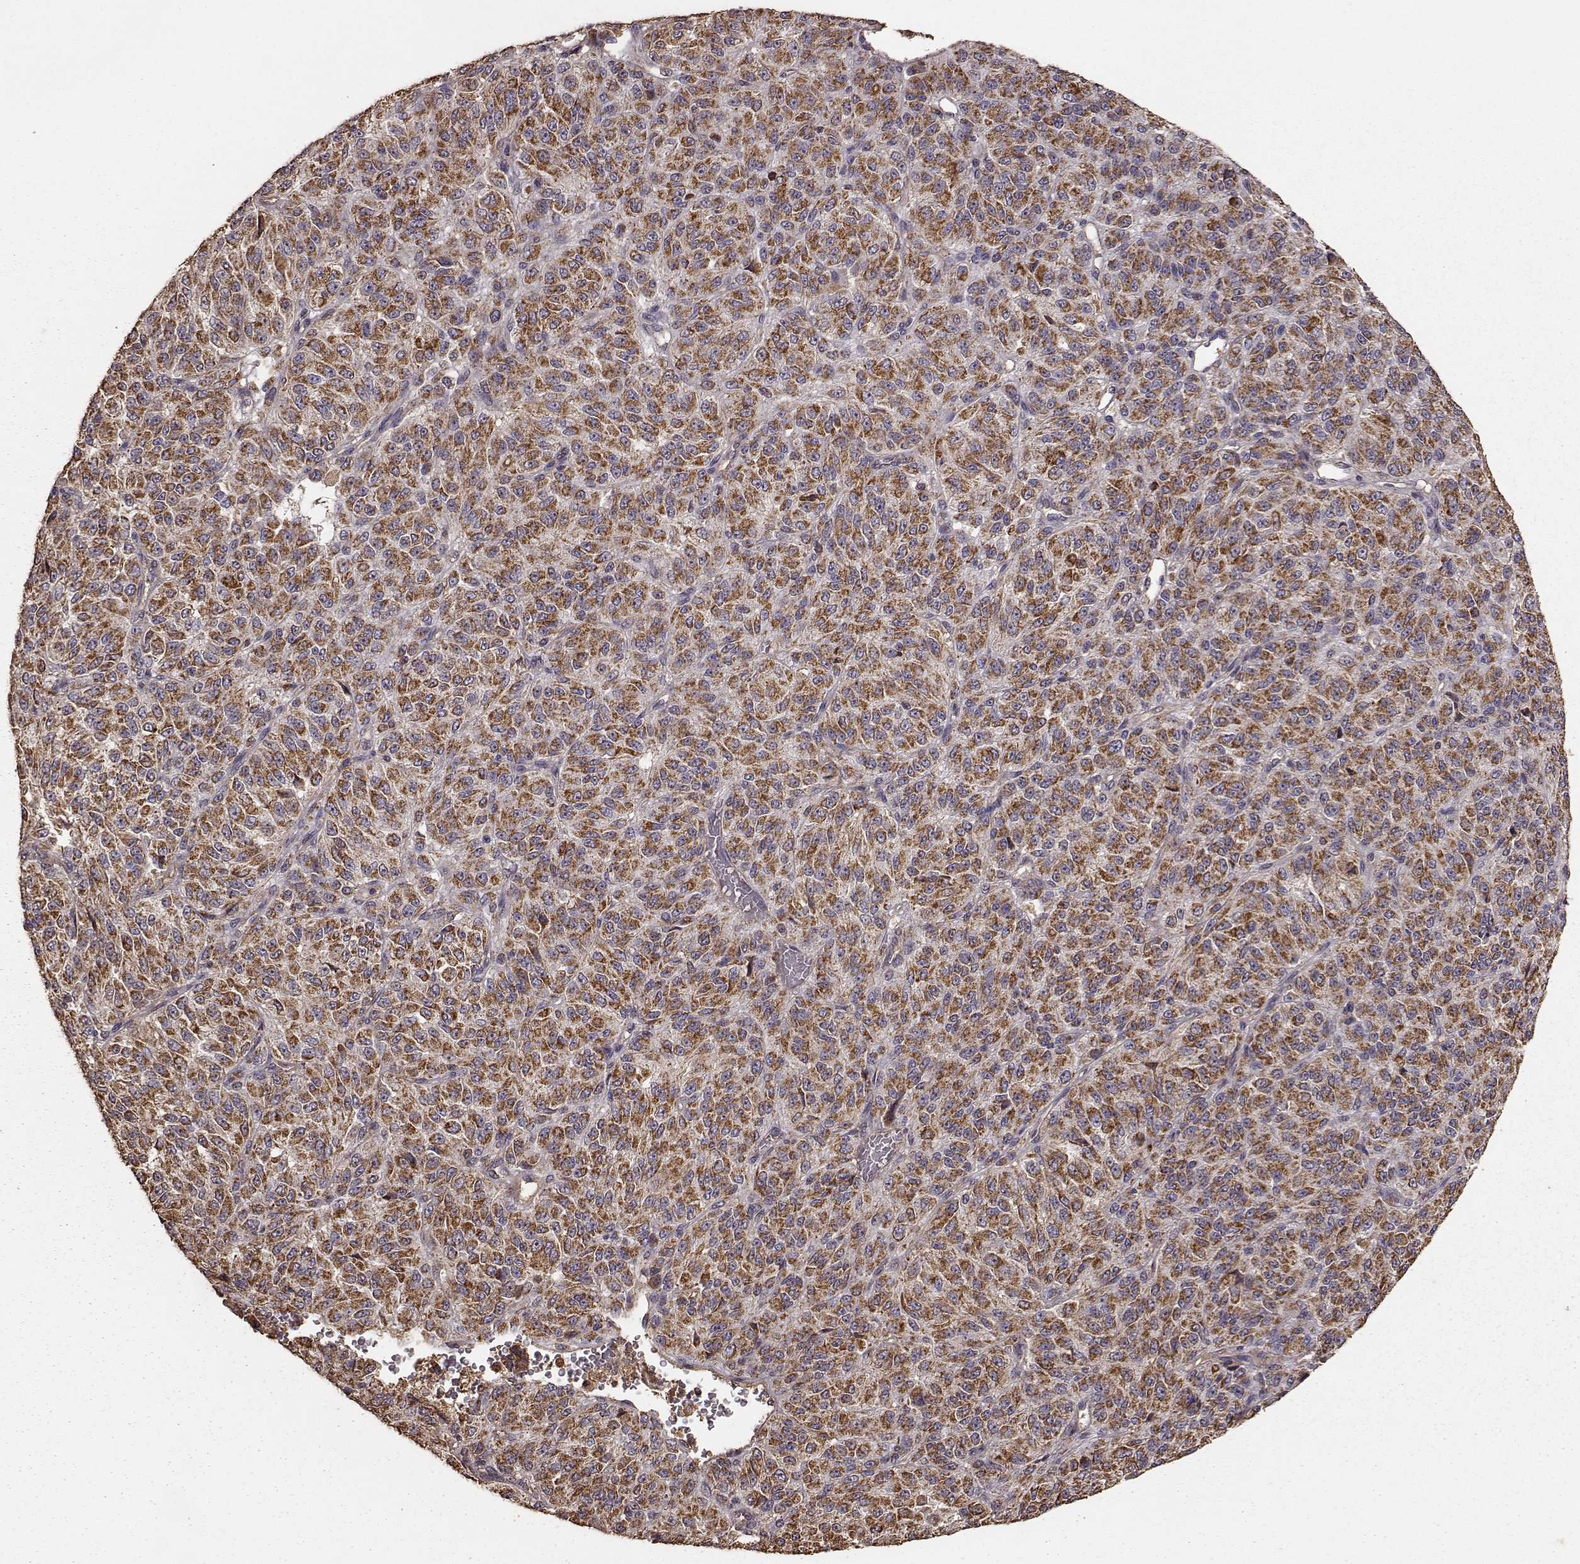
{"staining": {"intensity": "strong", "quantity": ">75%", "location": "cytoplasmic/membranous"}, "tissue": "melanoma", "cell_type": "Tumor cells", "image_type": "cancer", "snomed": [{"axis": "morphology", "description": "Malignant melanoma, Metastatic site"}, {"axis": "topography", "description": "Brain"}], "caption": "Malignant melanoma (metastatic site) was stained to show a protein in brown. There is high levels of strong cytoplasmic/membranous expression in about >75% of tumor cells. (Stains: DAB in brown, nuclei in blue, Microscopy: brightfield microscopy at high magnification).", "gene": "PTGES2", "patient": {"sex": "female", "age": 56}}